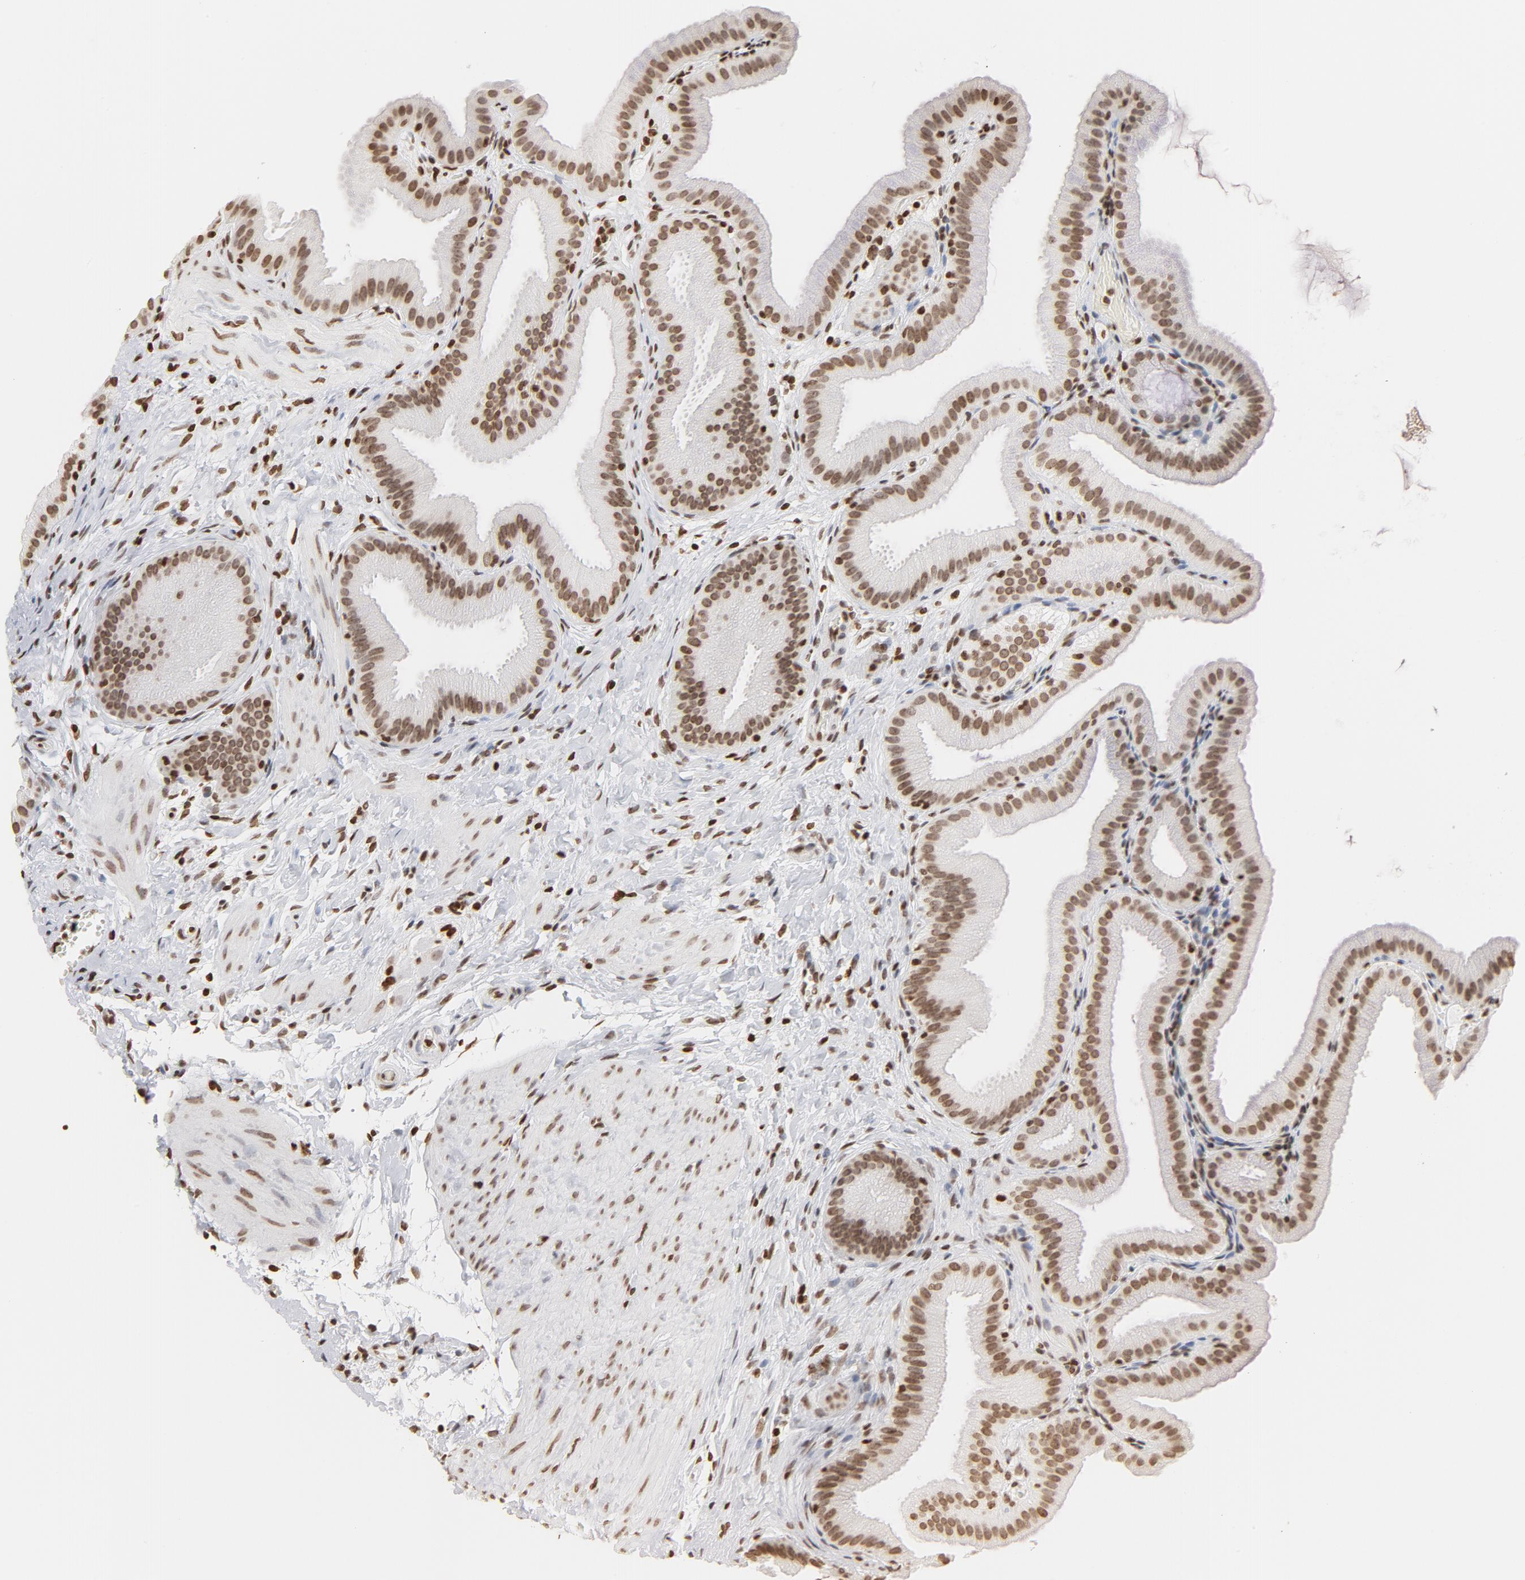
{"staining": {"intensity": "moderate", "quantity": ">75%", "location": "nuclear"}, "tissue": "gallbladder", "cell_type": "Glandular cells", "image_type": "normal", "snomed": [{"axis": "morphology", "description": "Normal tissue, NOS"}, {"axis": "topography", "description": "Gallbladder"}], "caption": "Immunohistochemical staining of normal human gallbladder shows medium levels of moderate nuclear expression in approximately >75% of glandular cells.", "gene": "H2AC12", "patient": {"sex": "female", "age": 63}}